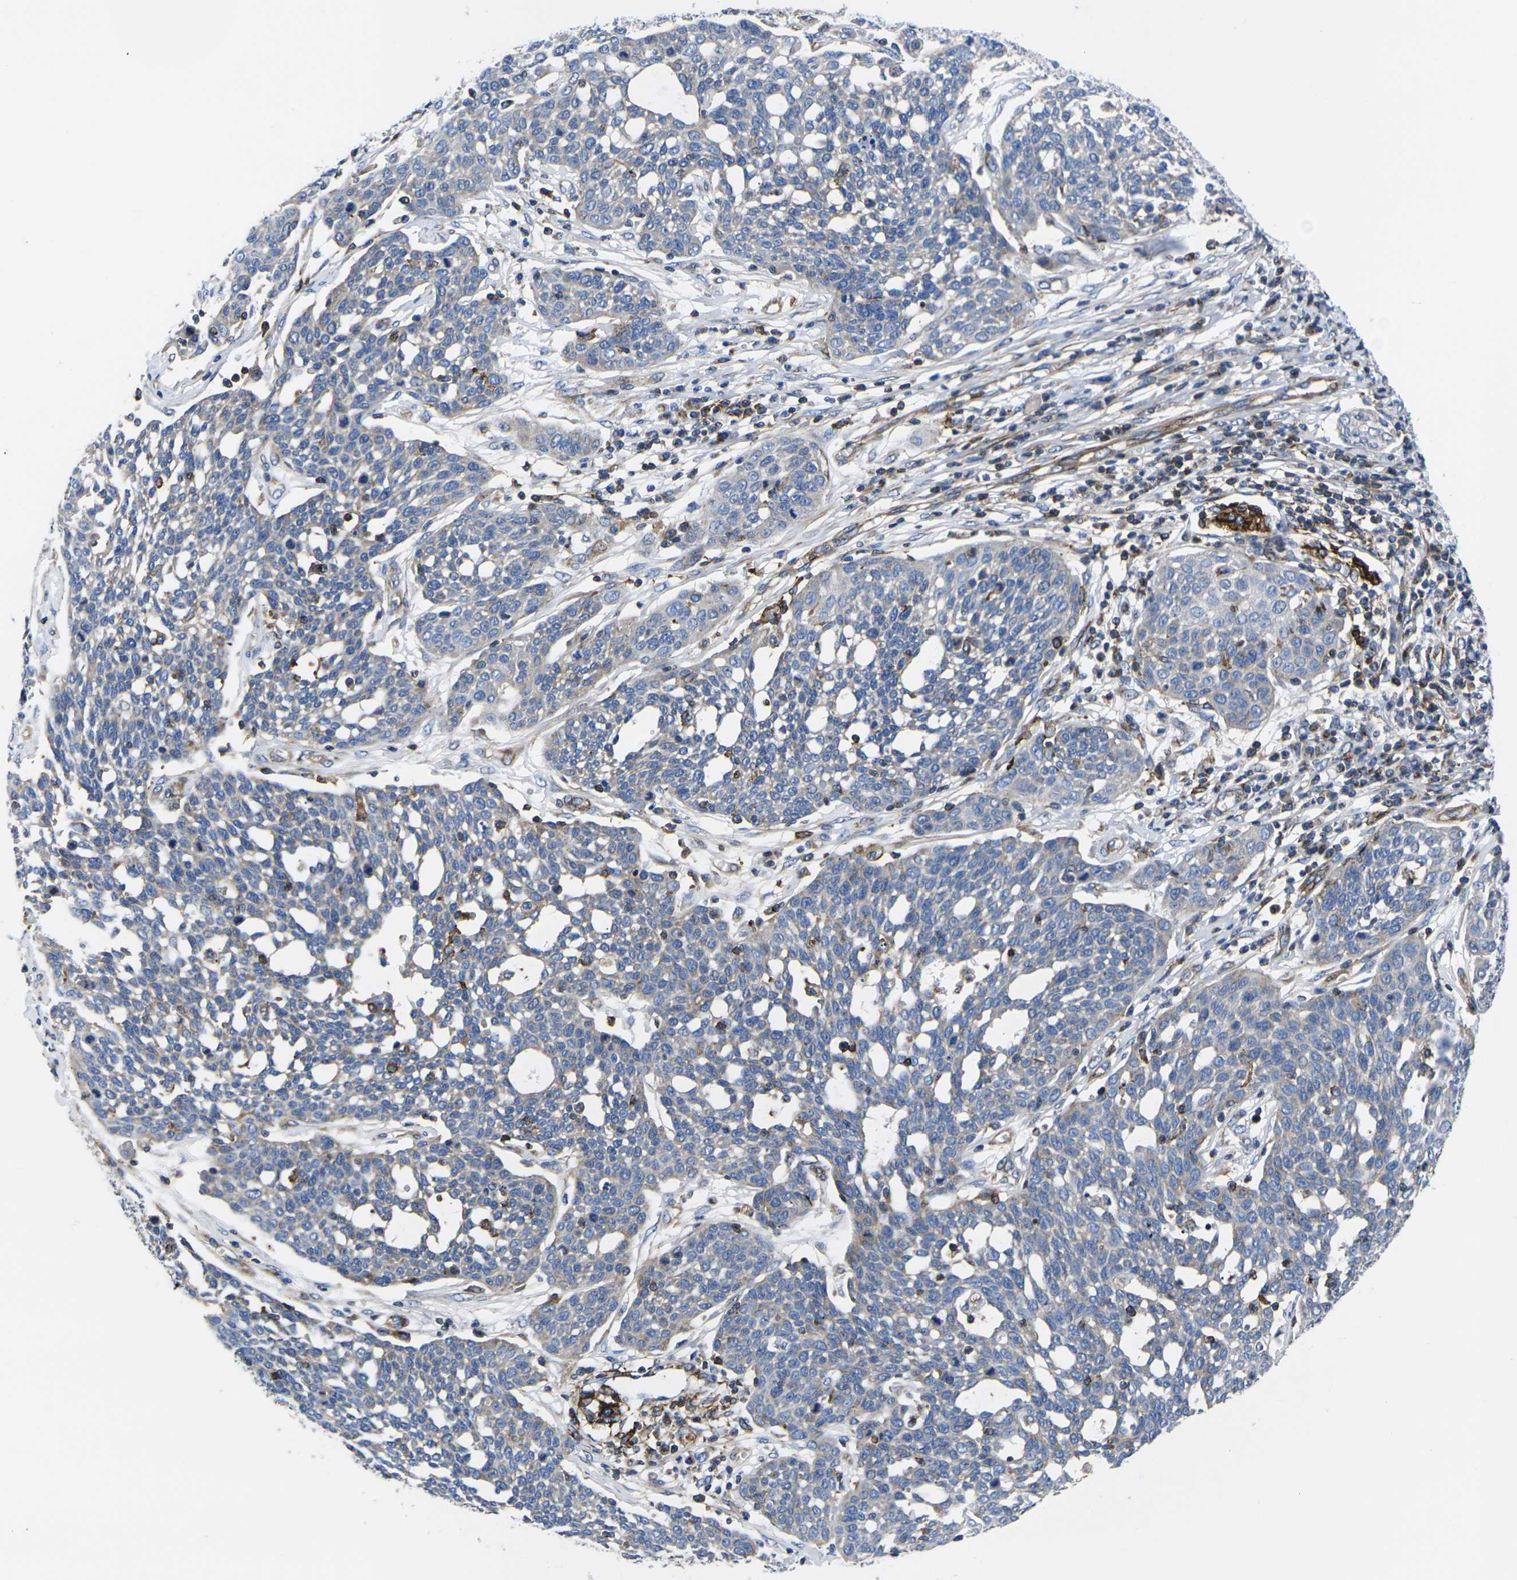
{"staining": {"intensity": "weak", "quantity": "25%-75%", "location": "cytoplasmic/membranous"}, "tissue": "cervical cancer", "cell_type": "Tumor cells", "image_type": "cancer", "snomed": [{"axis": "morphology", "description": "Squamous cell carcinoma, NOS"}, {"axis": "topography", "description": "Cervix"}], "caption": "IHC of squamous cell carcinoma (cervical) demonstrates low levels of weak cytoplasmic/membranous positivity in approximately 25%-75% of tumor cells.", "gene": "GPR4", "patient": {"sex": "female", "age": 34}}